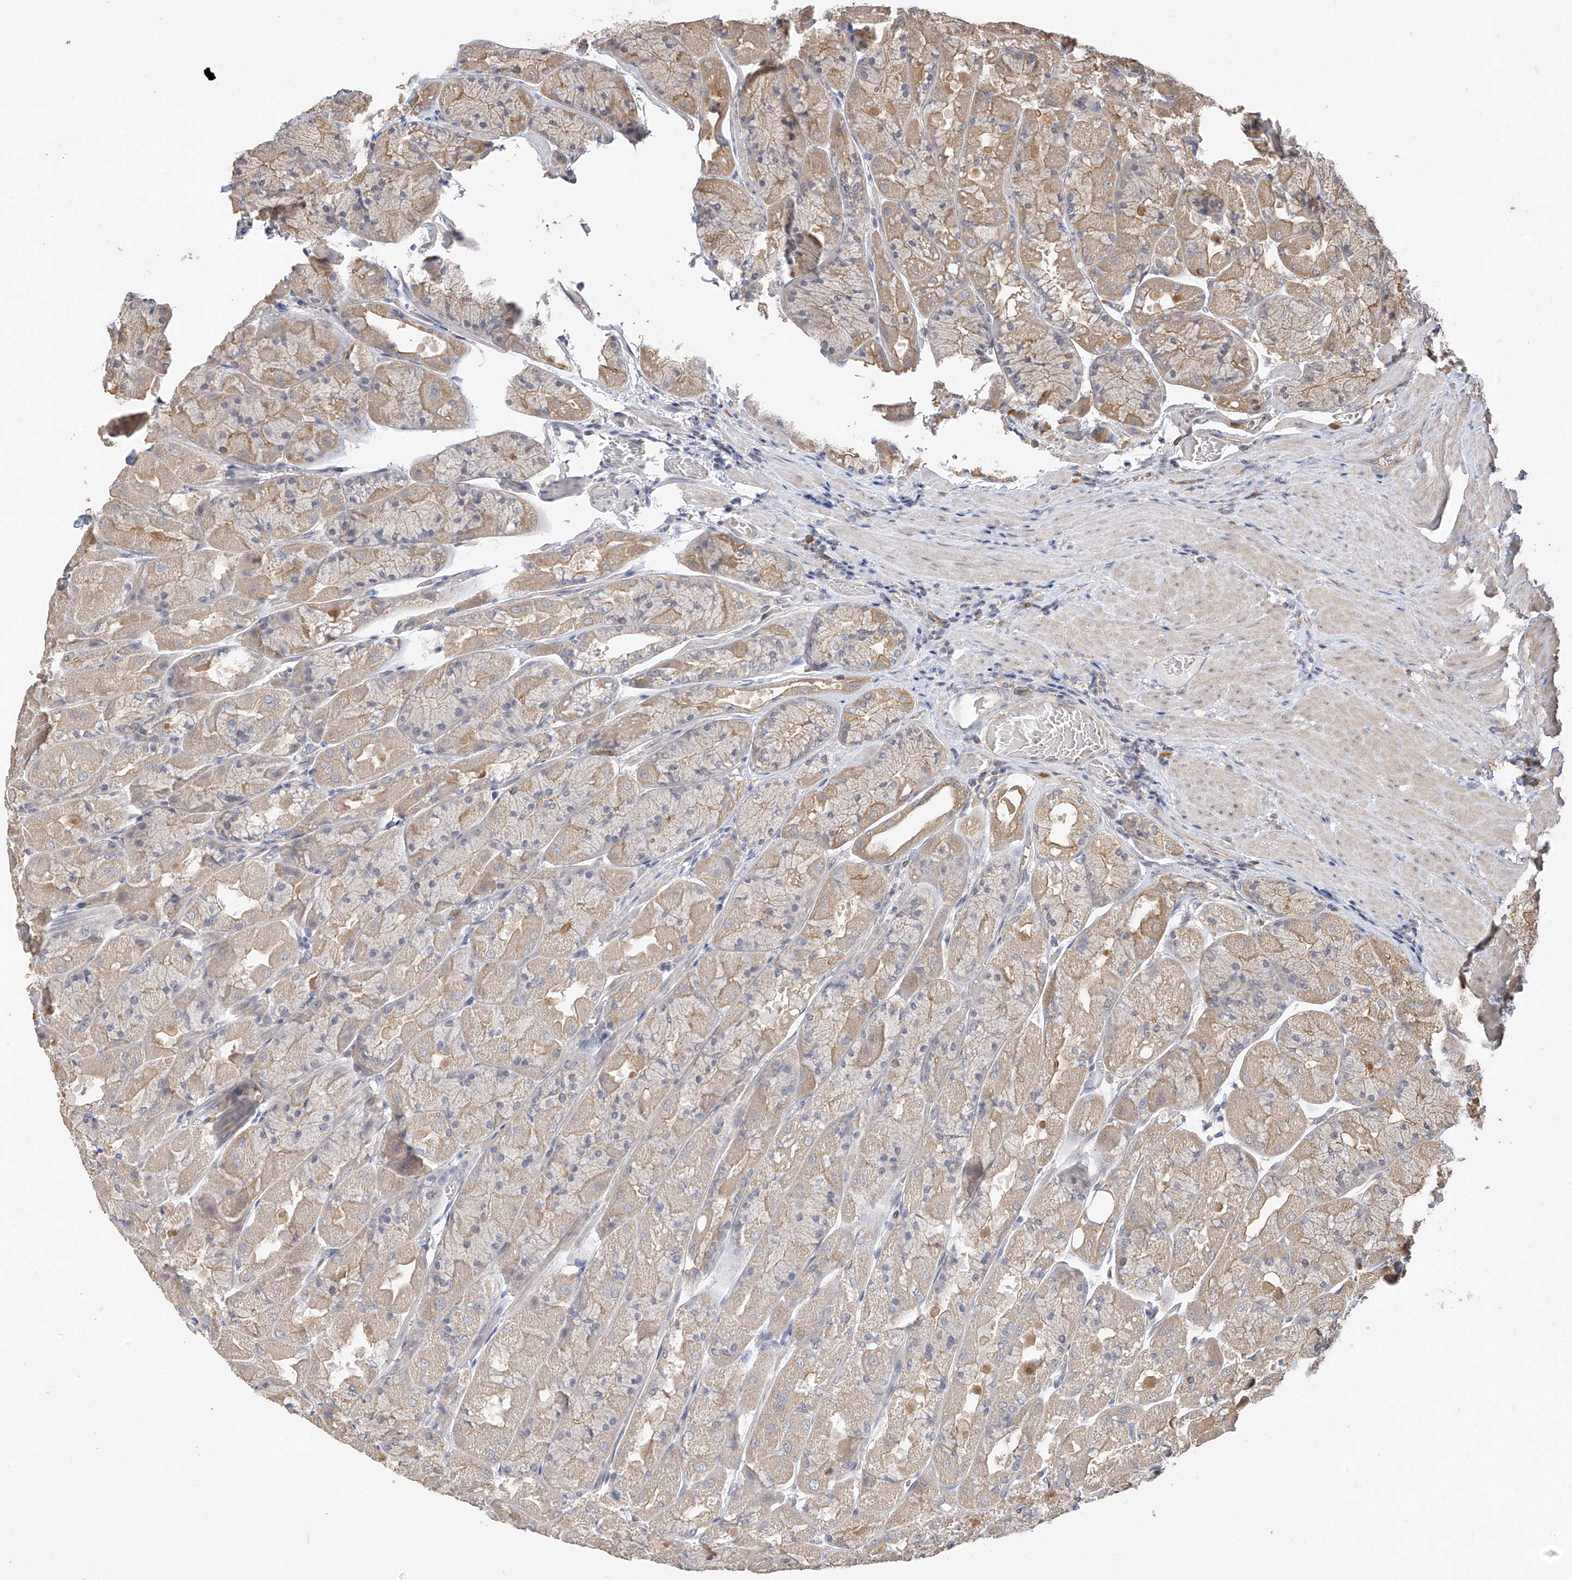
{"staining": {"intensity": "moderate", "quantity": "25%-75%", "location": "cytoplasmic/membranous"}, "tissue": "stomach", "cell_type": "Glandular cells", "image_type": "normal", "snomed": [{"axis": "morphology", "description": "Normal tissue, NOS"}, {"axis": "topography", "description": "Stomach"}], "caption": "This image displays immunohistochemistry (IHC) staining of unremarkable human stomach, with medium moderate cytoplasmic/membranous staining in approximately 25%-75% of glandular cells.", "gene": "OFD1", "patient": {"sex": "female", "age": 61}}